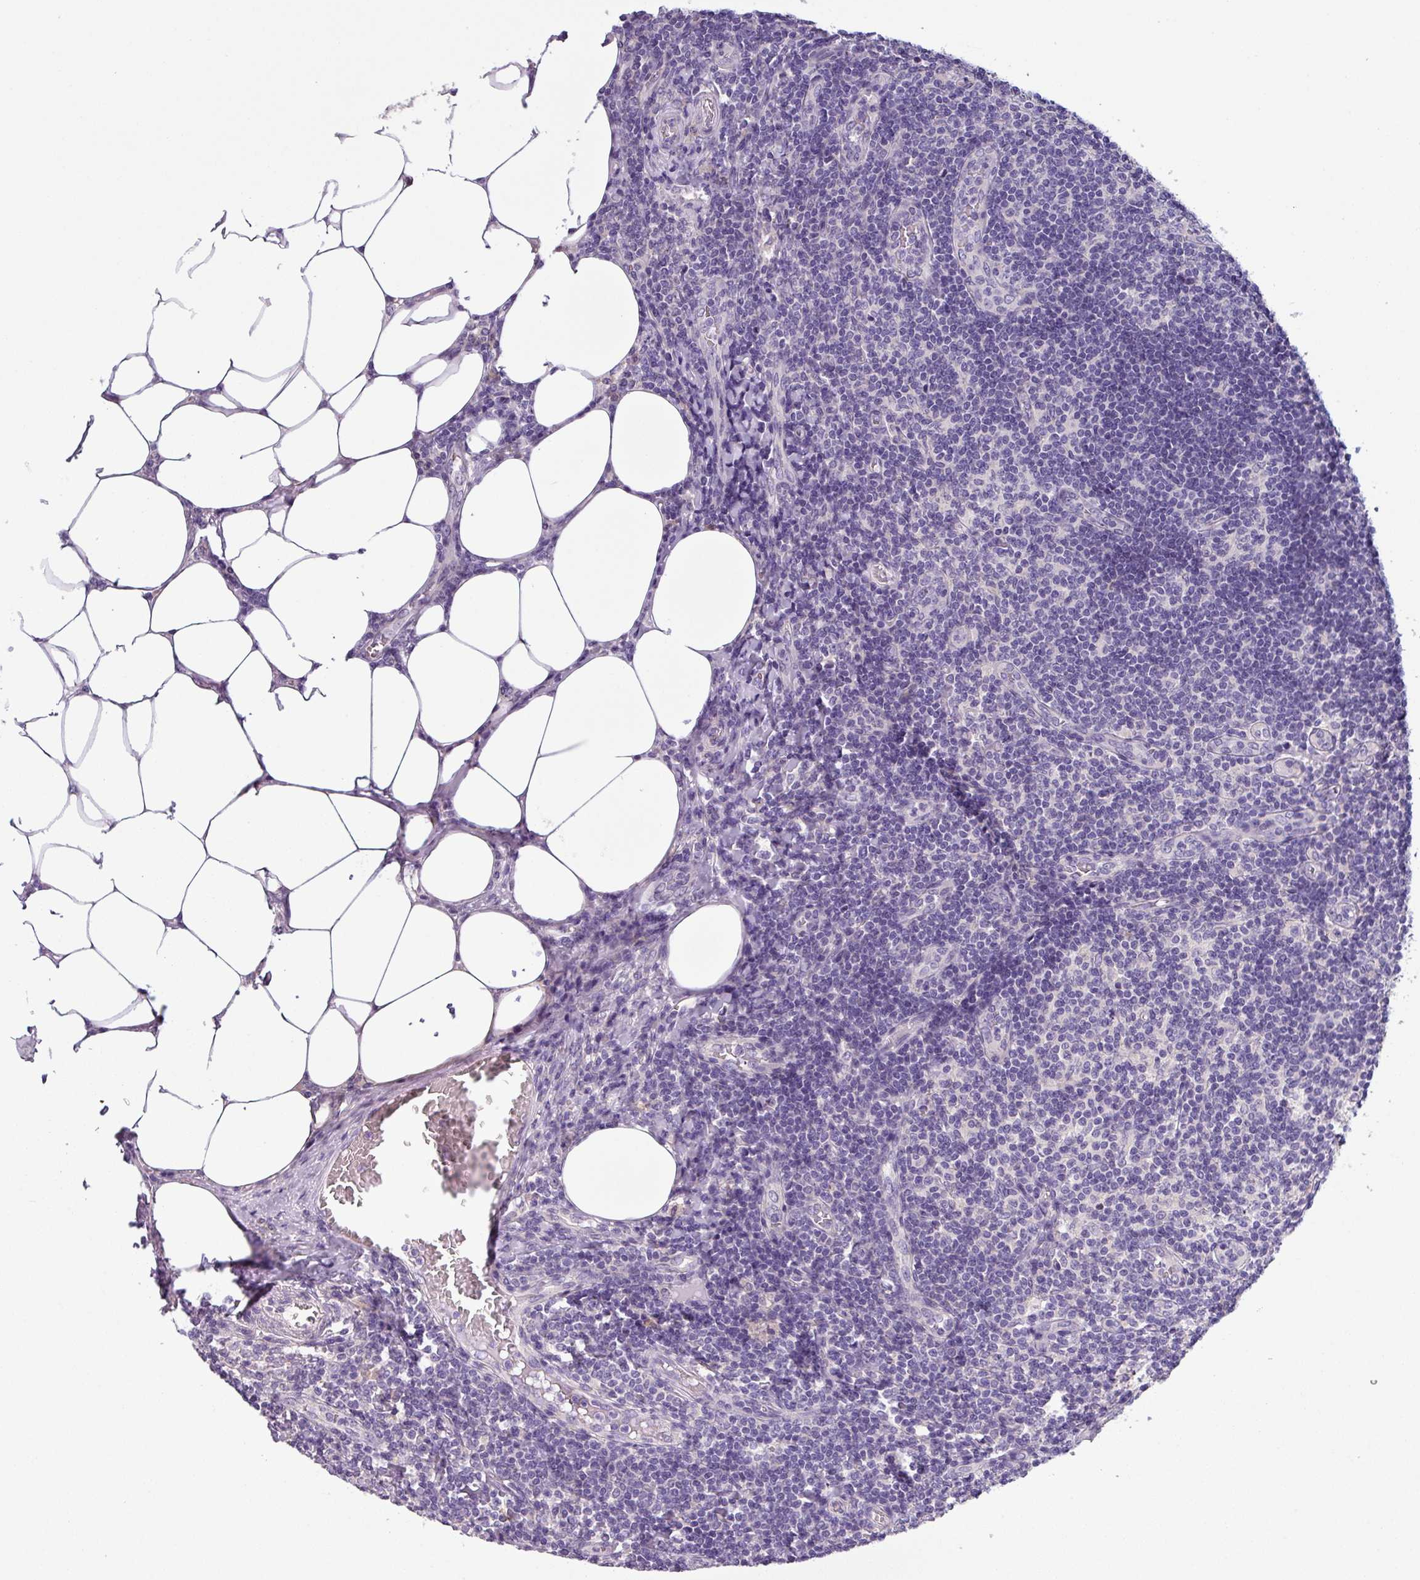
{"staining": {"intensity": "negative", "quantity": "none", "location": "none"}, "tissue": "lymph node", "cell_type": "Germinal center cells", "image_type": "normal", "snomed": [{"axis": "morphology", "description": "Normal tissue, NOS"}, {"axis": "topography", "description": "Lymph node"}], "caption": "A histopathology image of human lymph node is negative for staining in germinal center cells. Nuclei are stained in blue.", "gene": "C20orf27", "patient": {"sex": "female", "age": 59}}